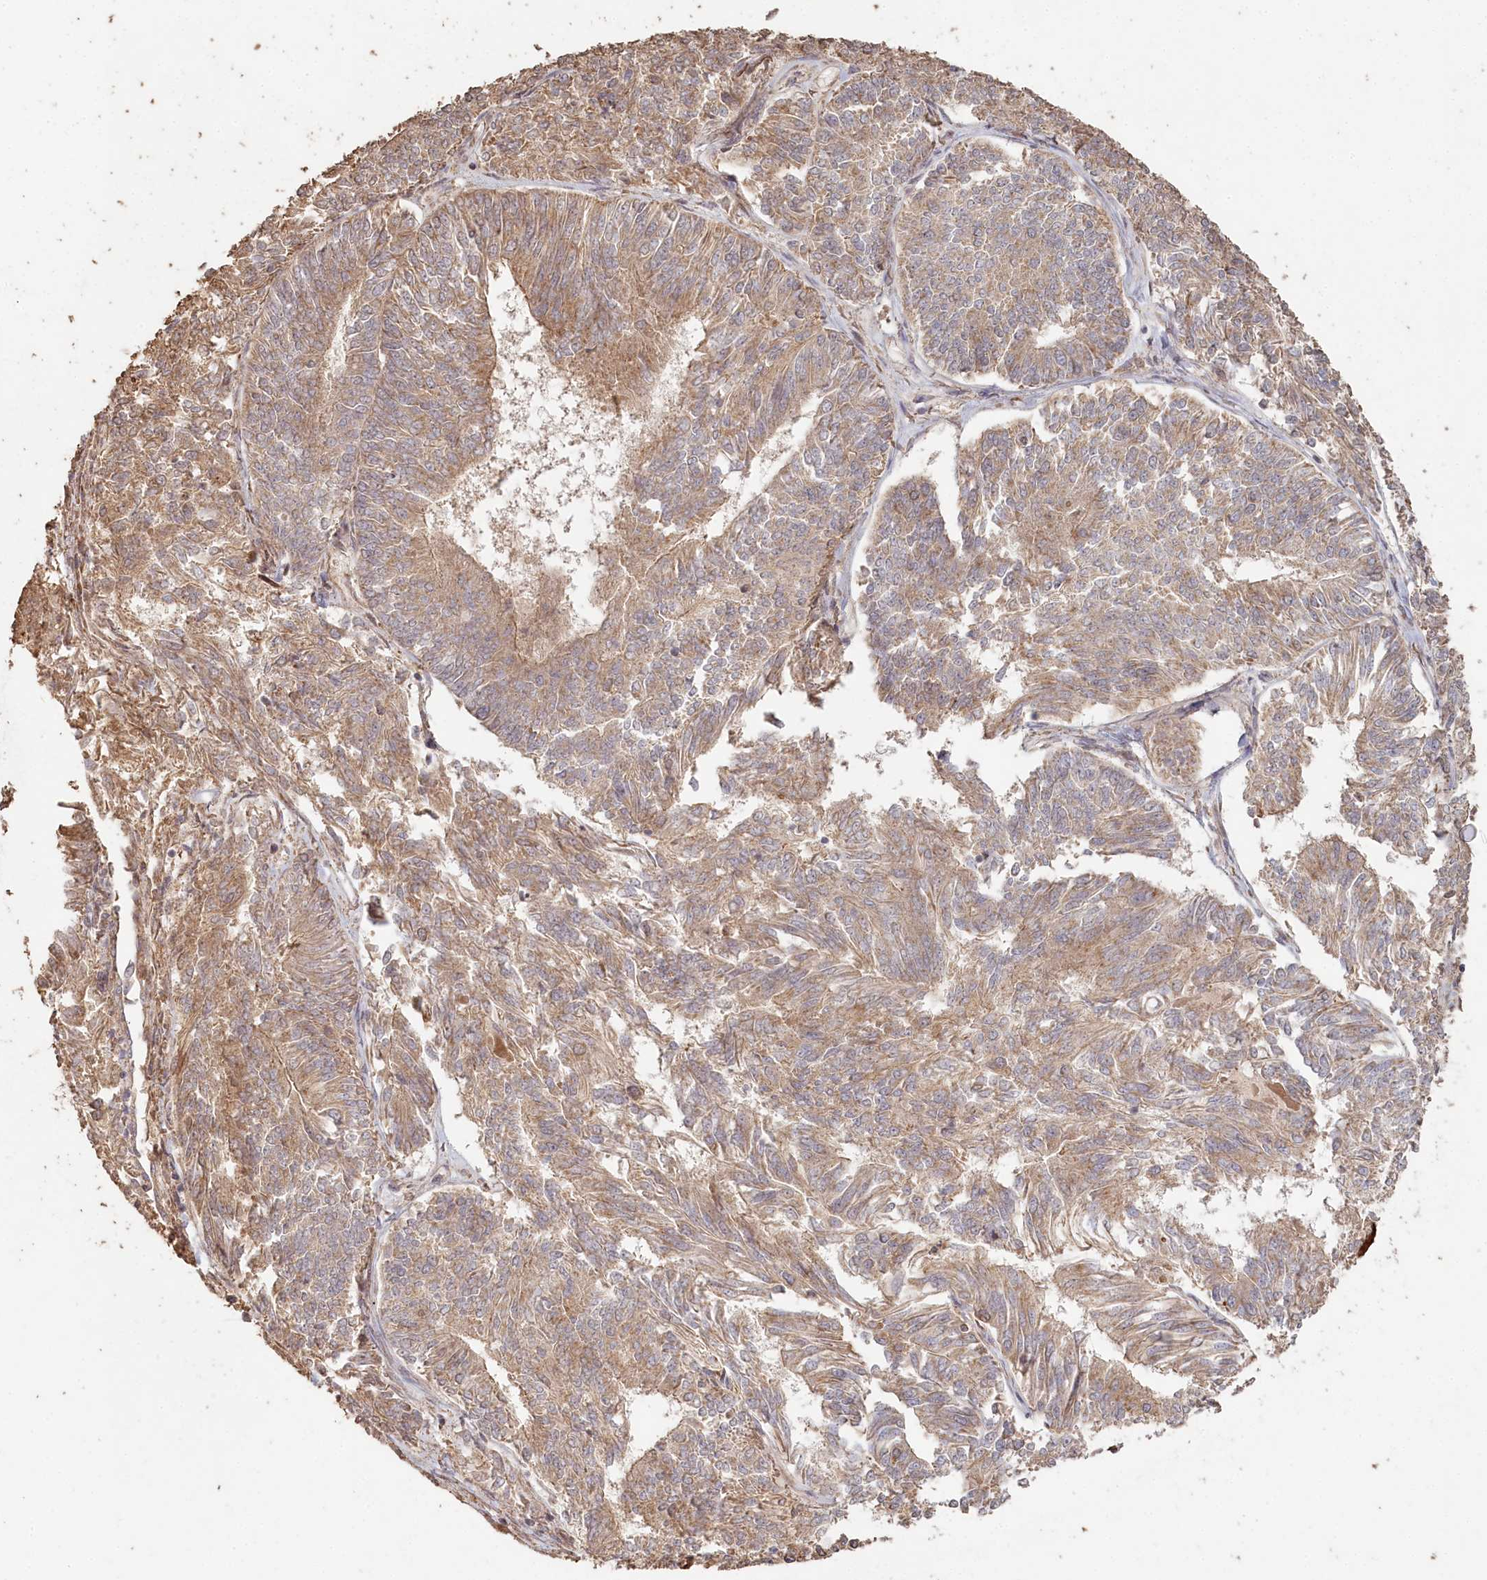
{"staining": {"intensity": "moderate", "quantity": ">75%", "location": "cytoplasmic/membranous"}, "tissue": "endometrial cancer", "cell_type": "Tumor cells", "image_type": "cancer", "snomed": [{"axis": "morphology", "description": "Adenocarcinoma, NOS"}, {"axis": "topography", "description": "Endometrium"}], "caption": "Brown immunohistochemical staining in endometrial cancer (adenocarcinoma) reveals moderate cytoplasmic/membranous staining in approximately >75% of tumor cells. (DAB (3,3'-diaminobenzidine) IHC, brown staining for protein, blue staining for nuclei).", "gene": "HAL", "patient": {"sex": "female", "age": 58}}